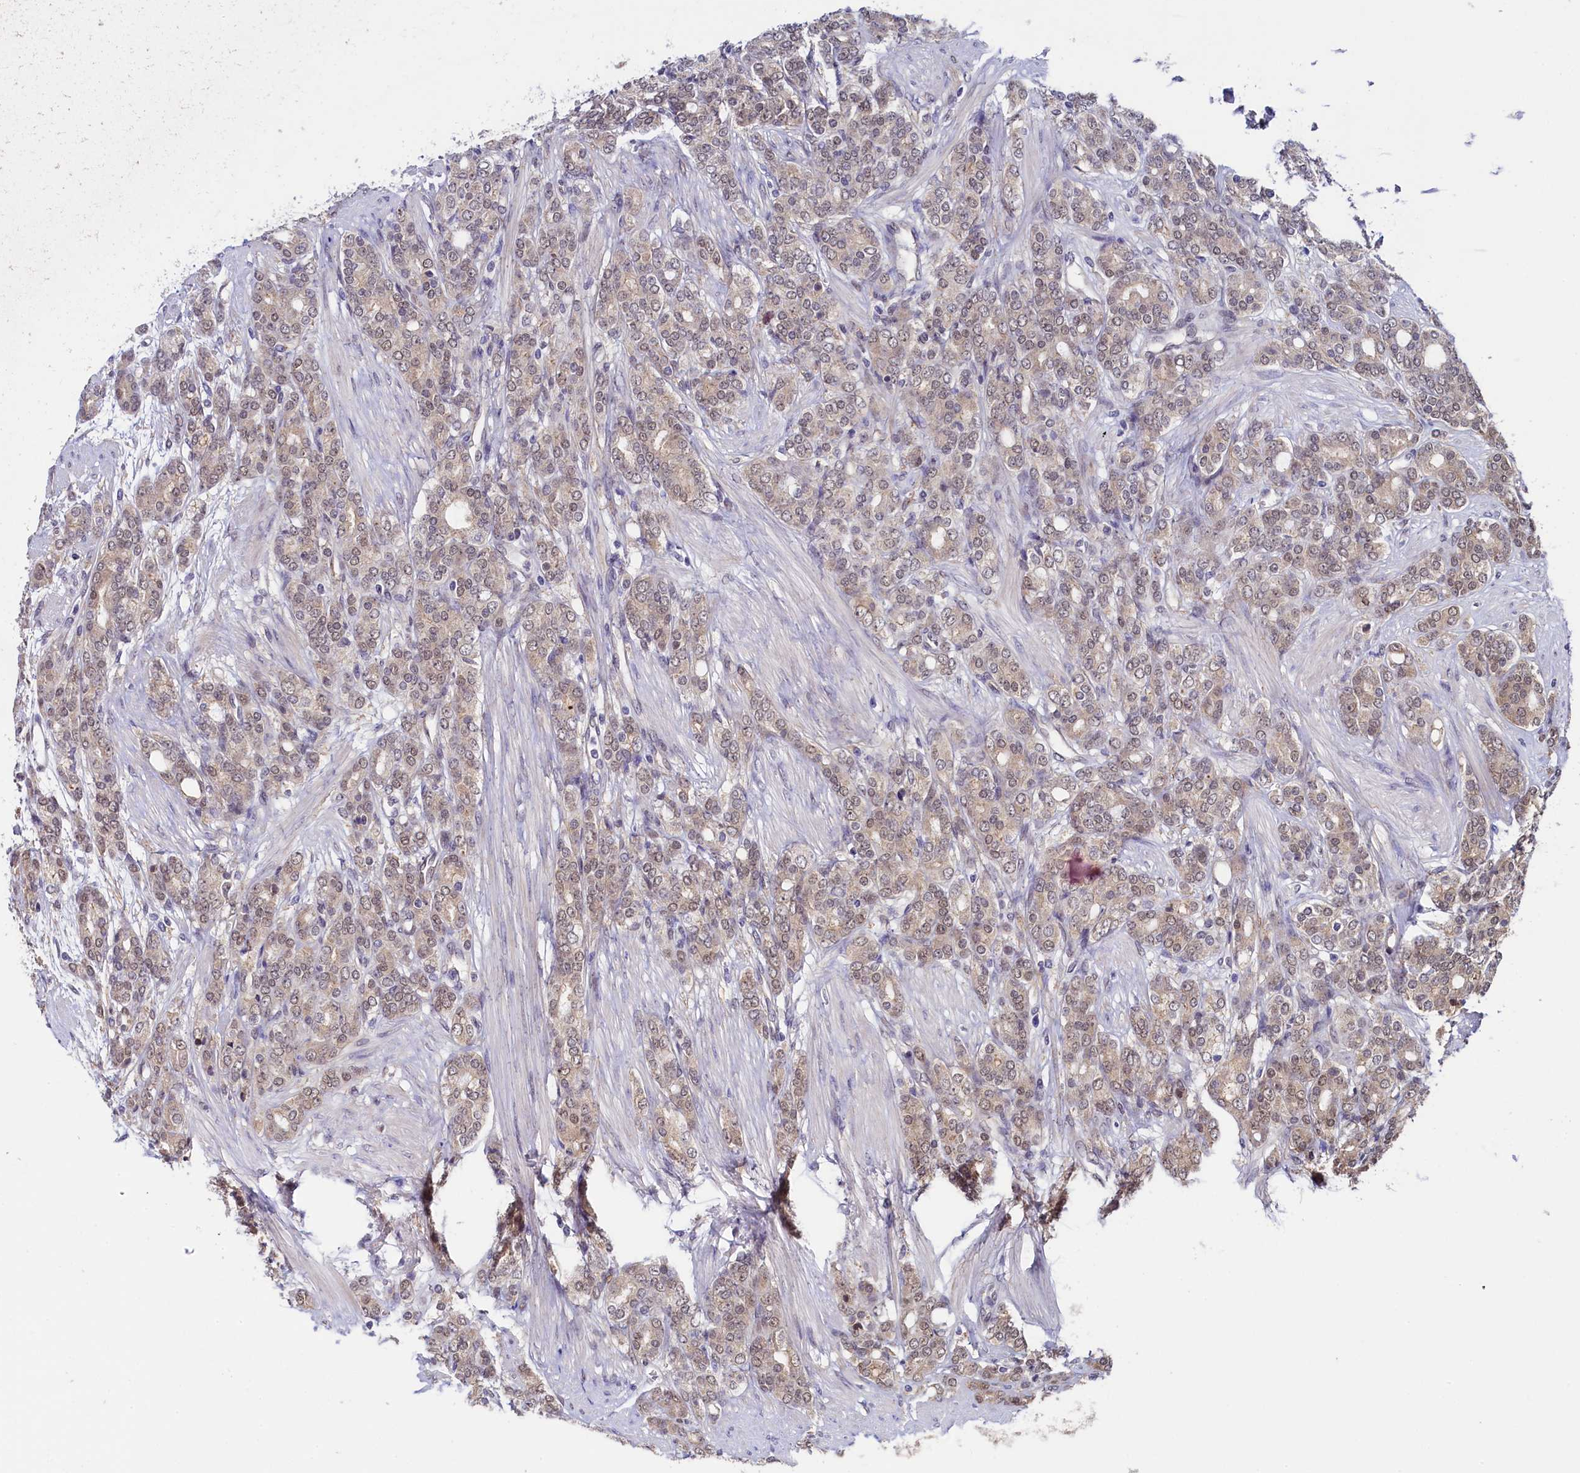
{"staining": {"intensity": "weak", "quantity": ">75%", "location": "nuclear"}, "tissue": "prostate cancer", "cell_type": "Tumor cells", "image_type": "cancer", "snomed": [{"axis": "morphology", "description": "Adenocarcinoma, High grade"}, {"axis": "topography", "description": "Prostate"}], "caption": "Prostate cancer (high-grade adenocarcinoma) stained with a brown dye demonstrates weak nuclear positive staining in approximately >75% of tumor cells.", "gene": "FLYWCH2", "patient": {"sex": "male", "age": 62}}